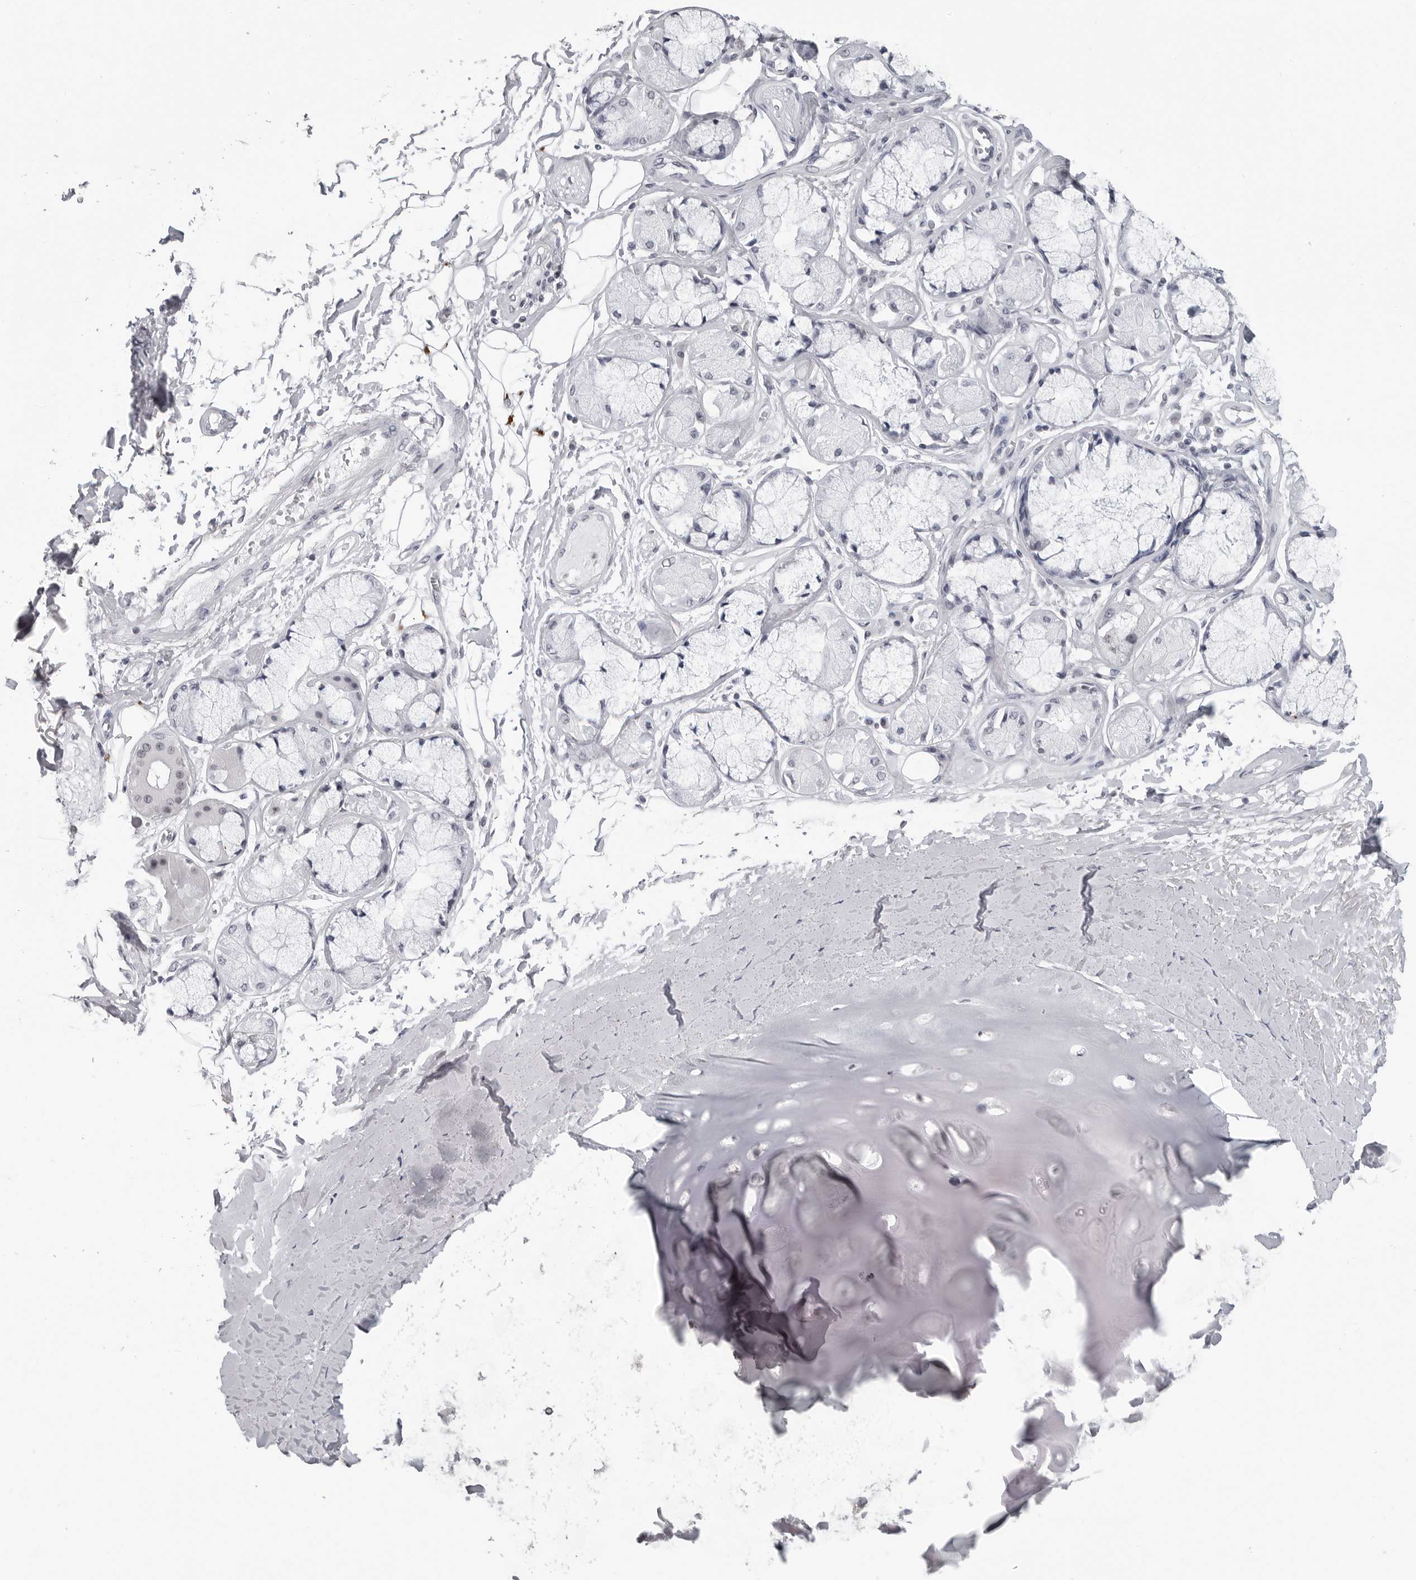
{"staining": {"intensity": "negative", "quantity": "none", "location": "none"}, "tissue": "adipose tissue", "cell_type": "Adipocytes", "image_type": "normal", "snomed": [{"axis": "morphology", "description": "Normal tissue, NOS"}, {"axis": "topography", "description": "Bronchus"}], "caption": "There is no significant expression in adipocytes of adipose tissue. (DAB IHC with hematoxylin counter stain).", "gene": "DDX54", "patient": {"sex": "male", "age": 66}}